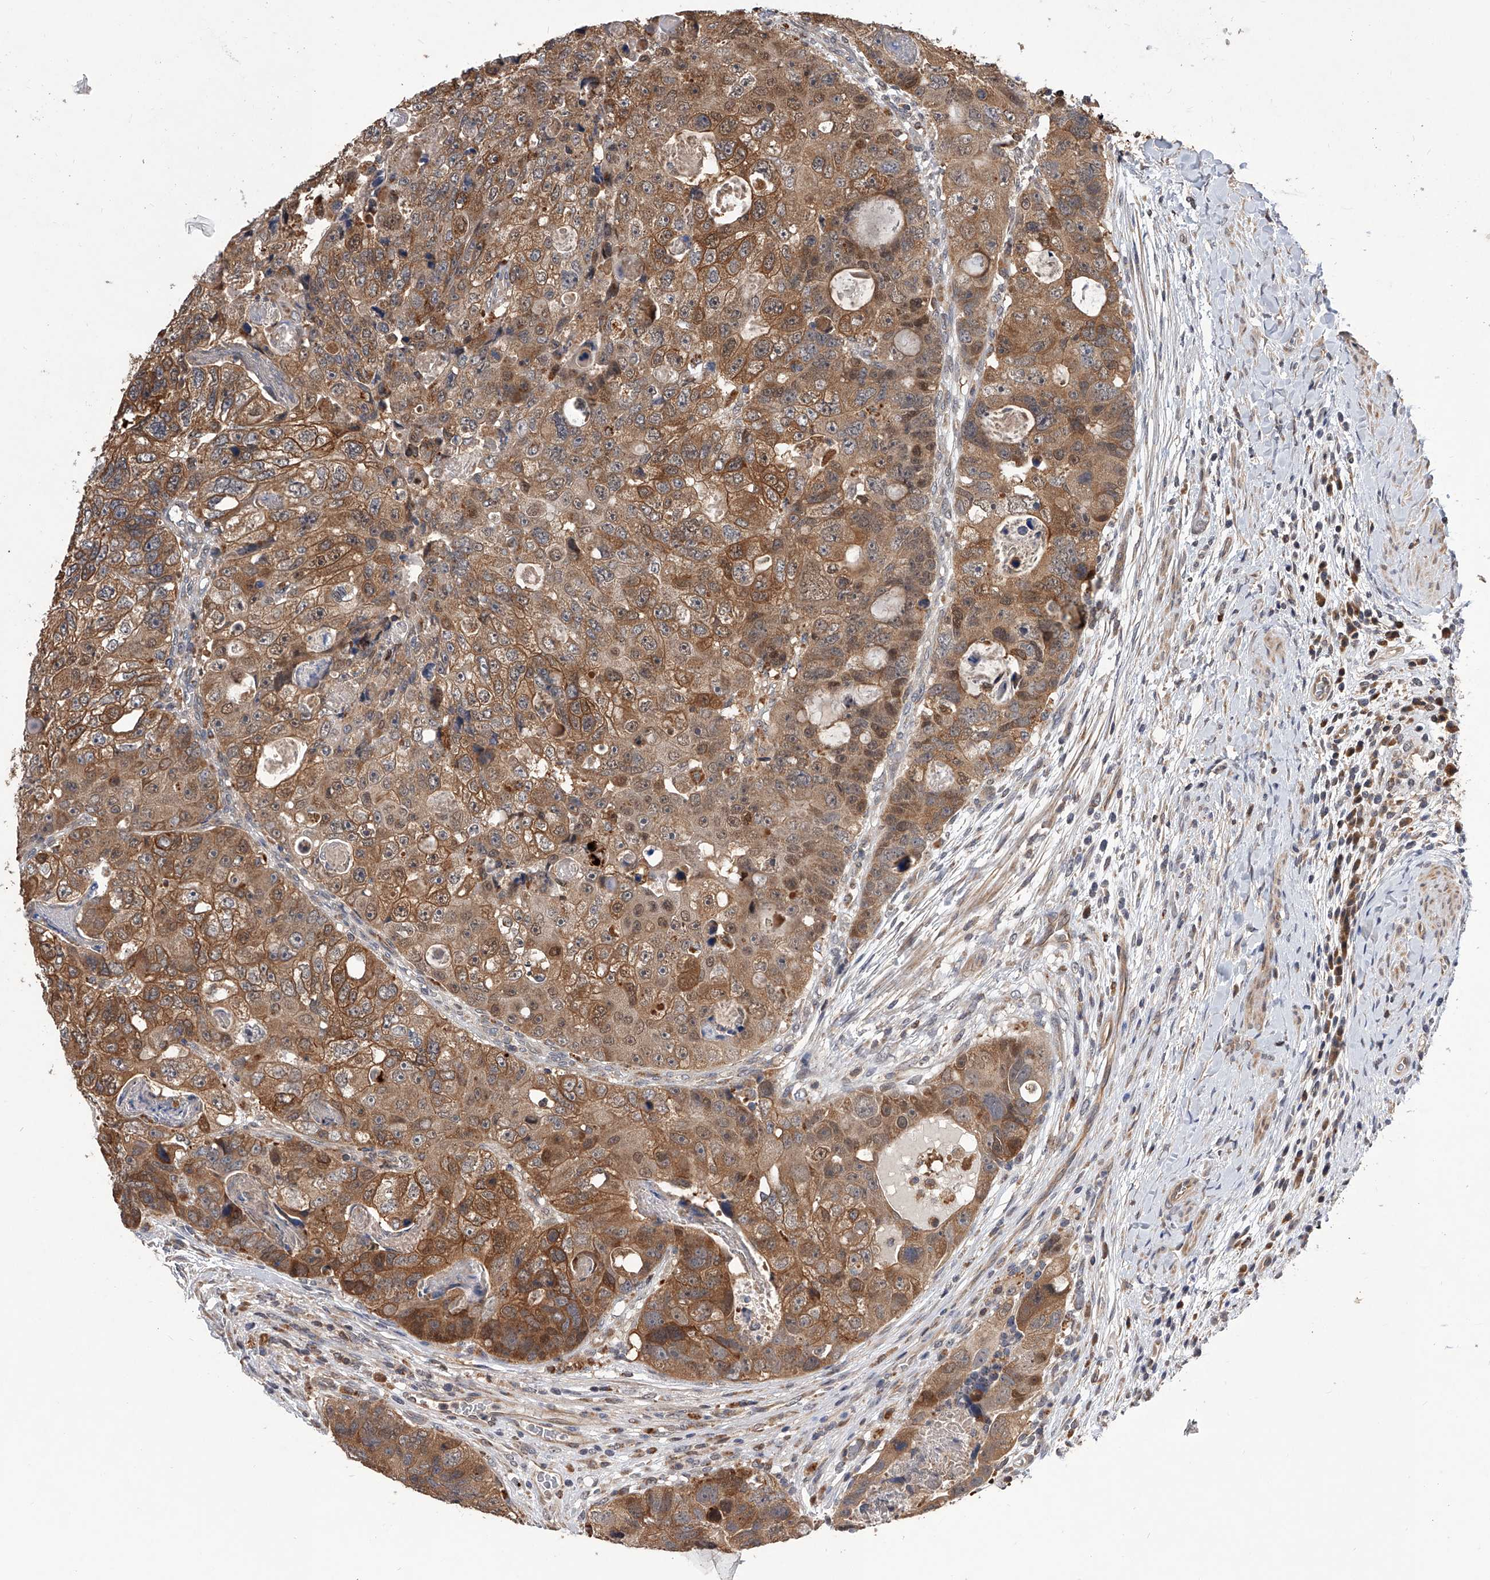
{"staining": {"intensity": "moderate", "quantity": ">75%", "location": "cytoplasmic/membranous,nuclear"}, "tissue": "colorectal cancer", "cell_type": "Tumor cells", "image_type": "cancer", "snomed": [{"axis": "morphology", "description": "Adenocarcinoma, NOS"}, {"axis": "topography", "description": "Rectum"}], "caption": "DAB immunohistochemical staining of human adenocarcinoma (colorectal) shows moderate cytoplasmic/membranous and nuclear protein staining in about >75% of tumor cells.", "gene": "GMDS", "patient": {"sex": "male", "age": 59}}